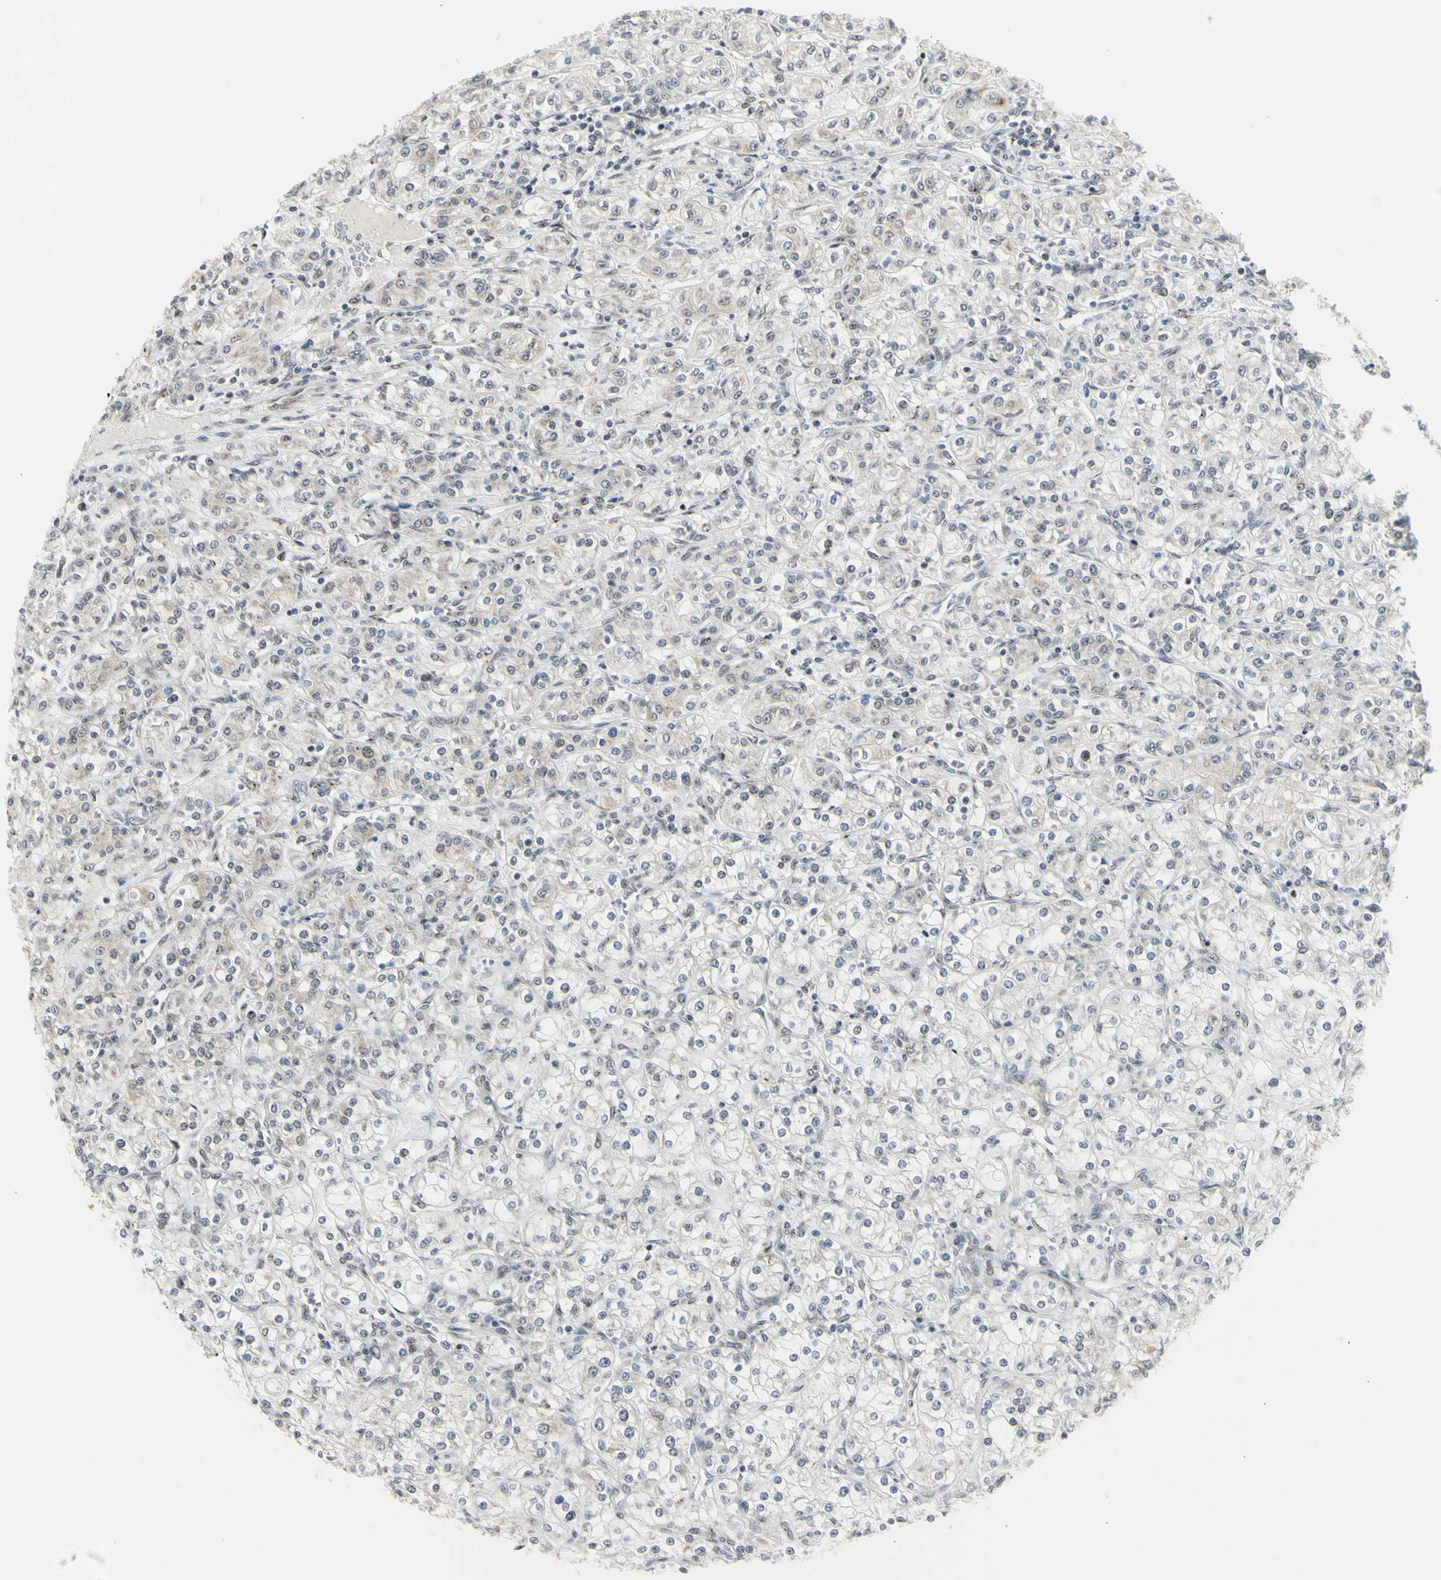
{"staining": {"intensity": "negative", "quantity": "none", "location": "none"}, "tissue": "renal cancer", "cell_type": "Tumor cells", "image_type": "cancer", "snomed": [{"axis": "morphology", "description": "Adenocarcinoma, NOS"}, {"axis": "topography", "description": "Kidney"}], "caption": "DAB immunohistochemical staining of renal cancer shows no significant staining in tumor cells.", "gene": "DHRS7B", "patient": {"sex": "male", "age": 77}}